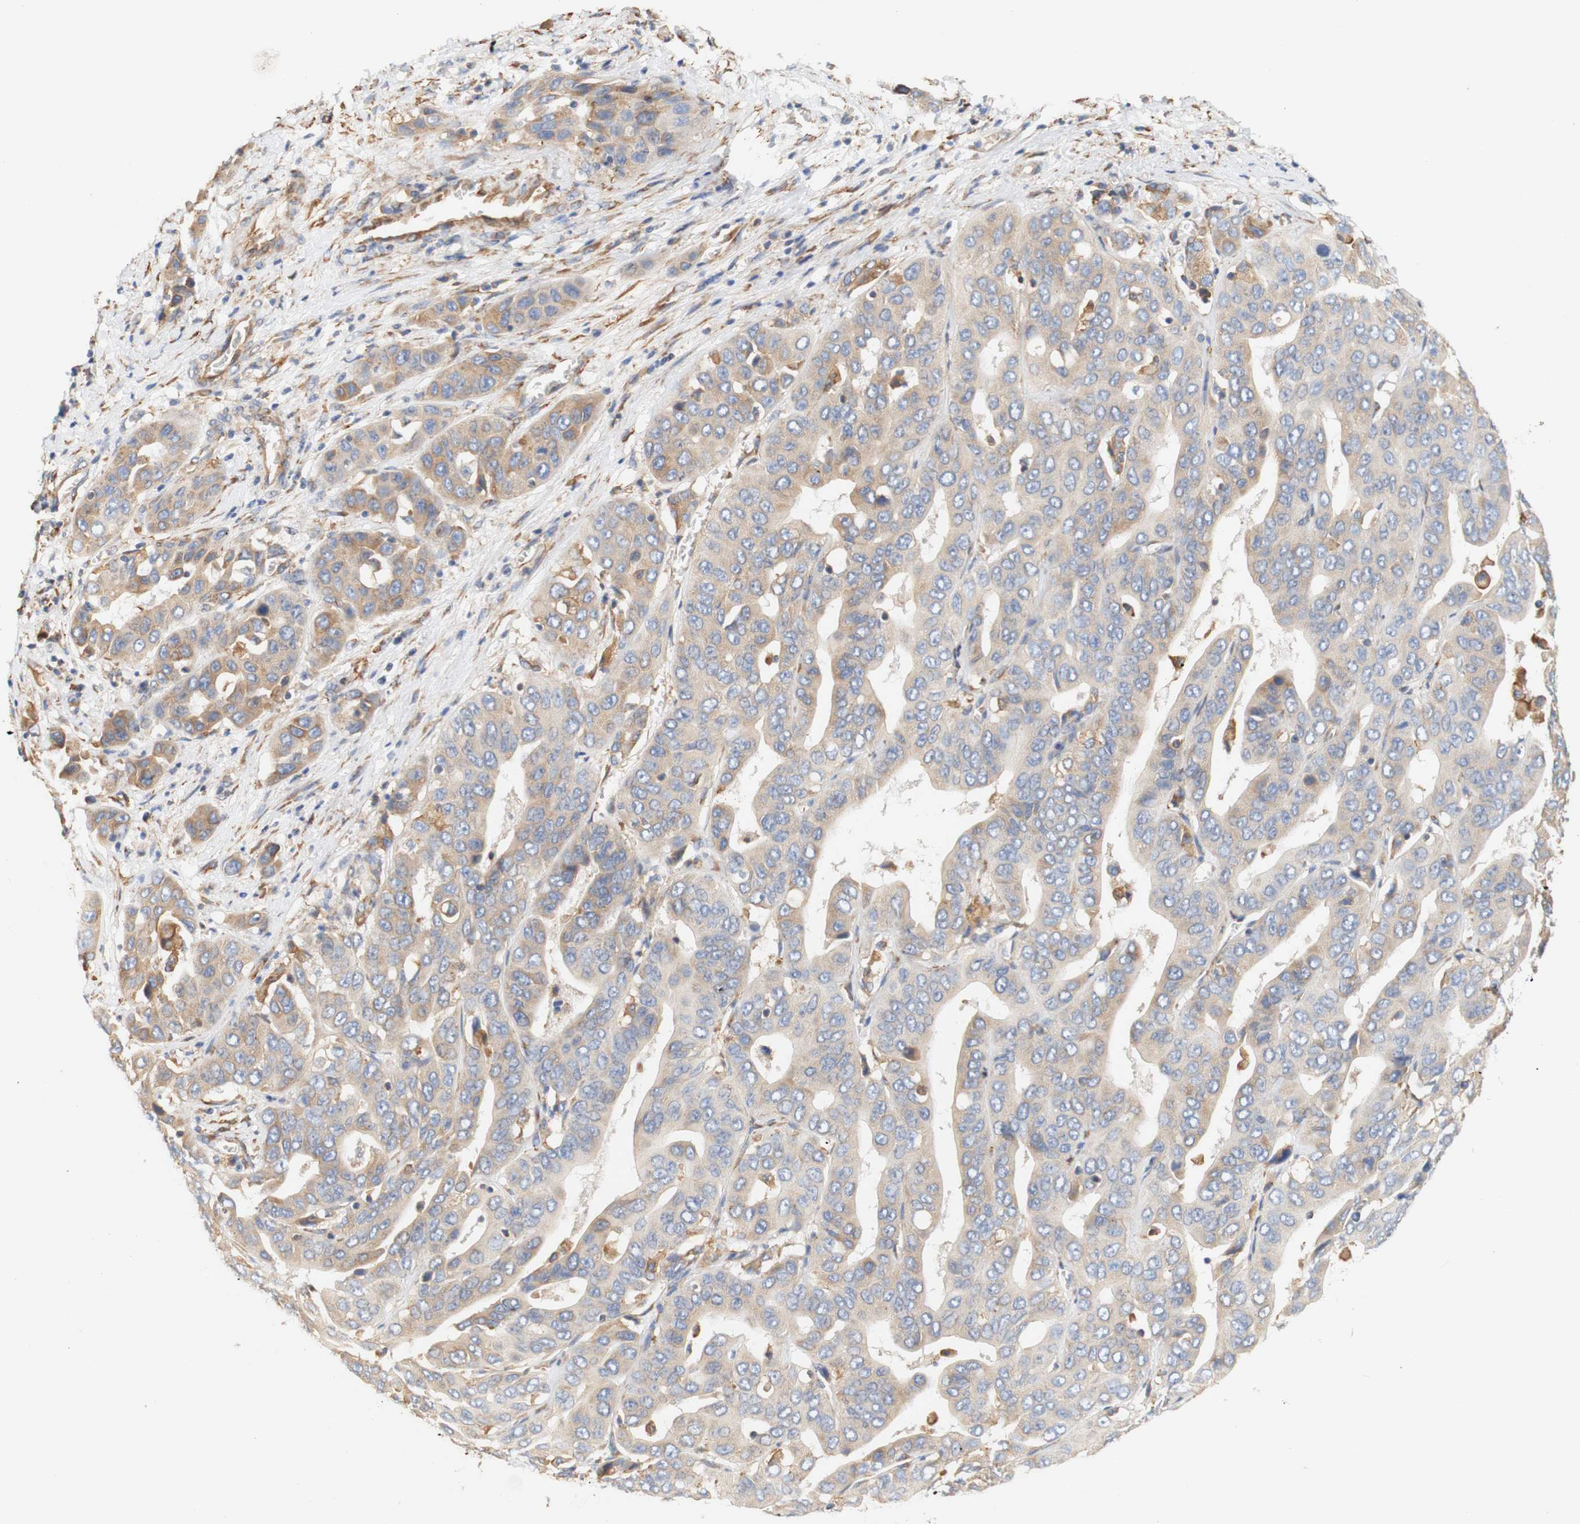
{"staining": {"intensity": "weak", "quantity": "<25%", "location": "cytoplasmic/membranous"}, "tissue": "liver cancer", "cell_type": "Tumor cells", "image_type": "cancer", "snomed": [{"axis": "morphology", "description": "Cholangiocarcinoma"}, {"axis": "topography", "description": "Liver"}], "caption": "Immunohistochemical staining of human cholangiocarcinoma (liver) shows no significant staining in tumor cells.", "gene": "EIF2AK4", "patient": {"sex": "female", "age": 52}}